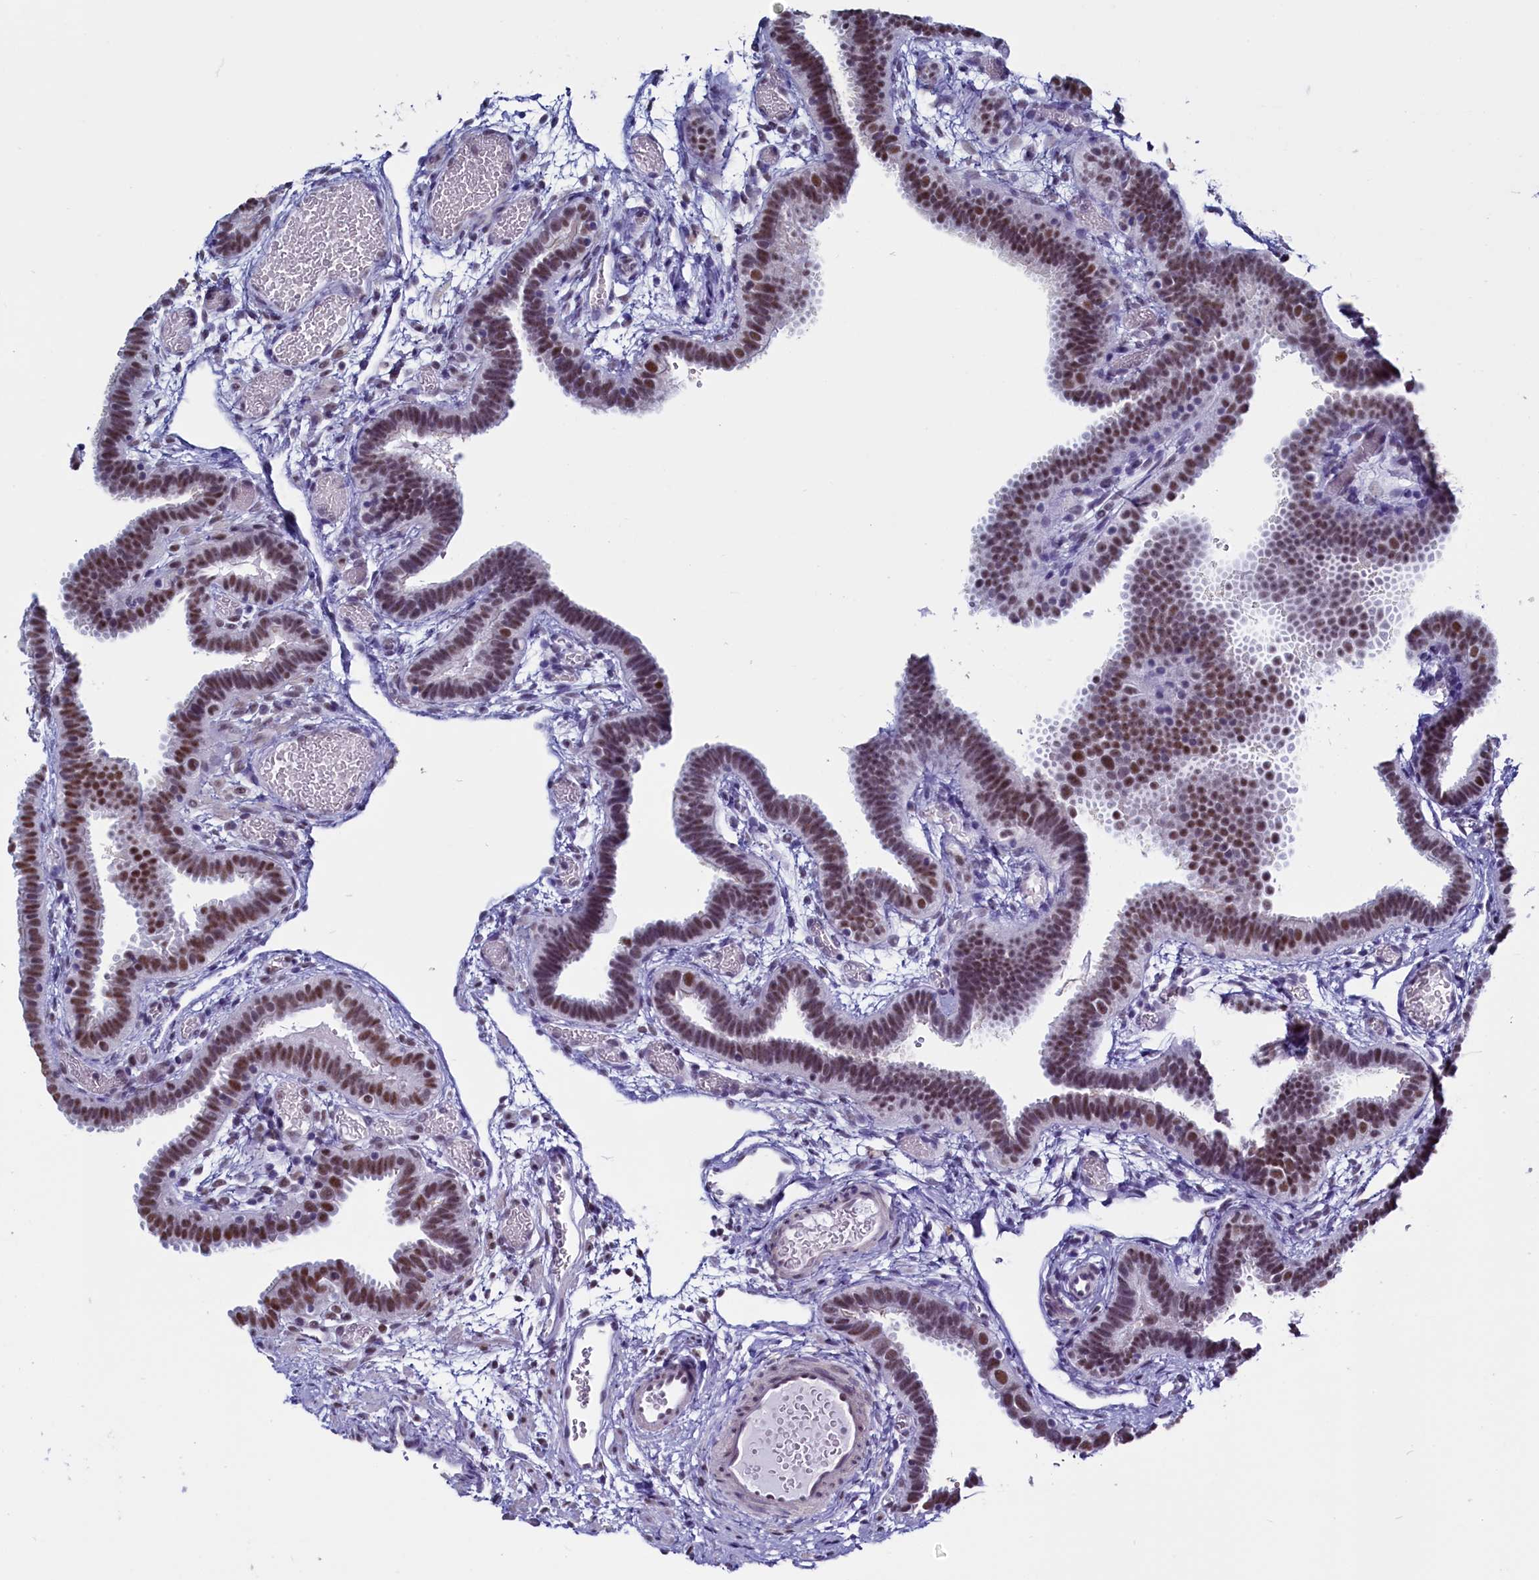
{"staining": {"intensity": "moderate", "quantity": ">75%", "location": "nuclear"}, "tissue": "fallopian tube", "cell_type": "Glandular cells", "image_type": "normal", "snomed": [{"axis": "morphology", "description": "Normal tissue, NOS"}, {"axis": "topography", "description": "Fallopian tube"}], "caption": "Immunohistochemistry (IHC) micrograph of benign fallopian tube: fallopian tube stained using immunohistochemistry demonstrates medium levels of moderate protein expression localized specifically in the nuclear of glandular cells, appearing as a nuclear brown color.", "gene": "CD2BP2", "patient": {"sex": "female", "age": 37}}